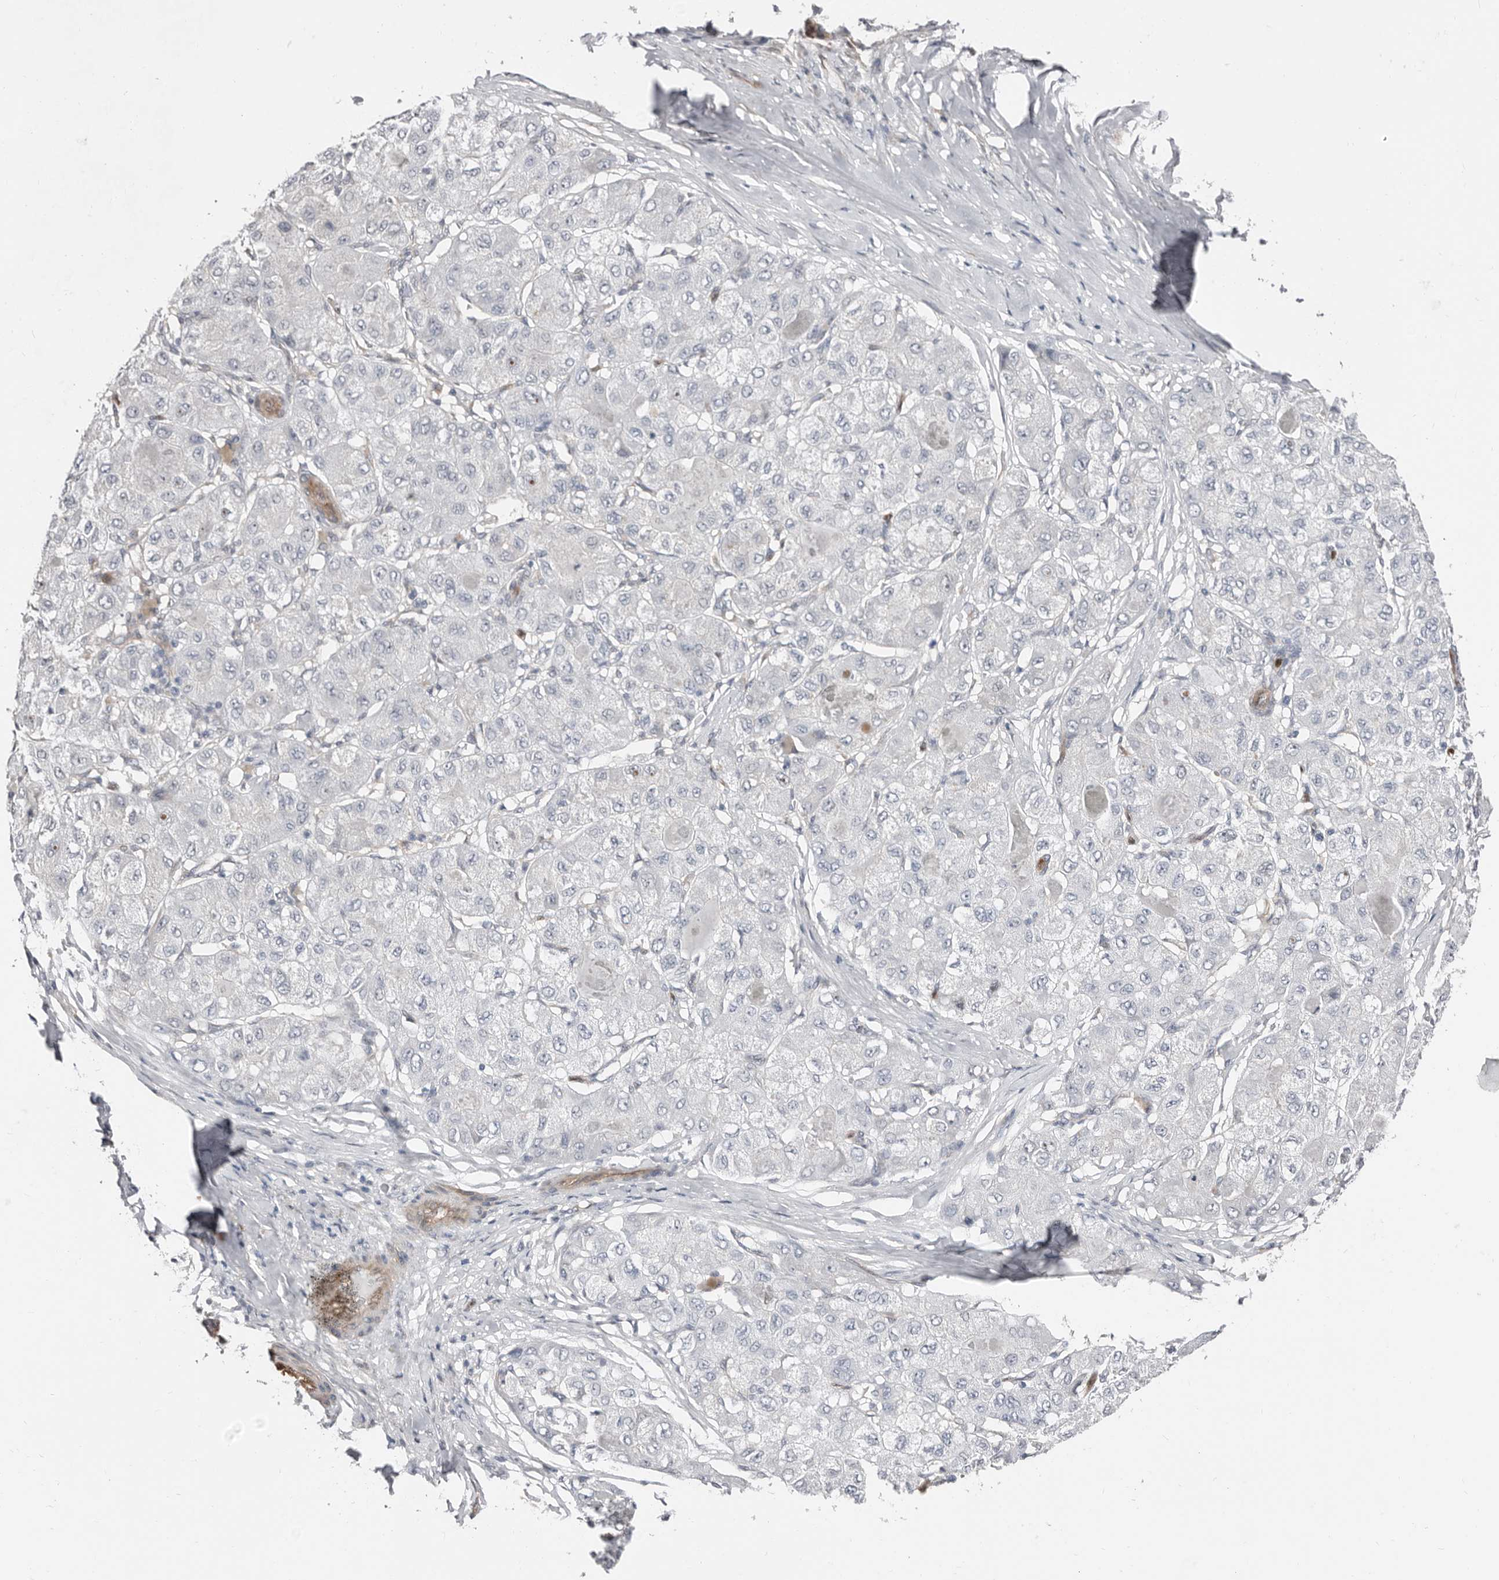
{"staining": {"intensity": "negative", "quantity": "none", "location": "none"}, "tissue": "liver cancer", "cell_type": "Tumor cells", "image_type": "cancer", "snomed": [{"axis": "morphology", "description": "Carcinoma, Hepatocellular, NOS"}, {"axis": "topography", "description": "Liver"}], "caption": "An image of human liver cancer is negative for staining in tumor cells.", "gene": "ASRGL1", "patient": {"sex": "male", "age": 80}}